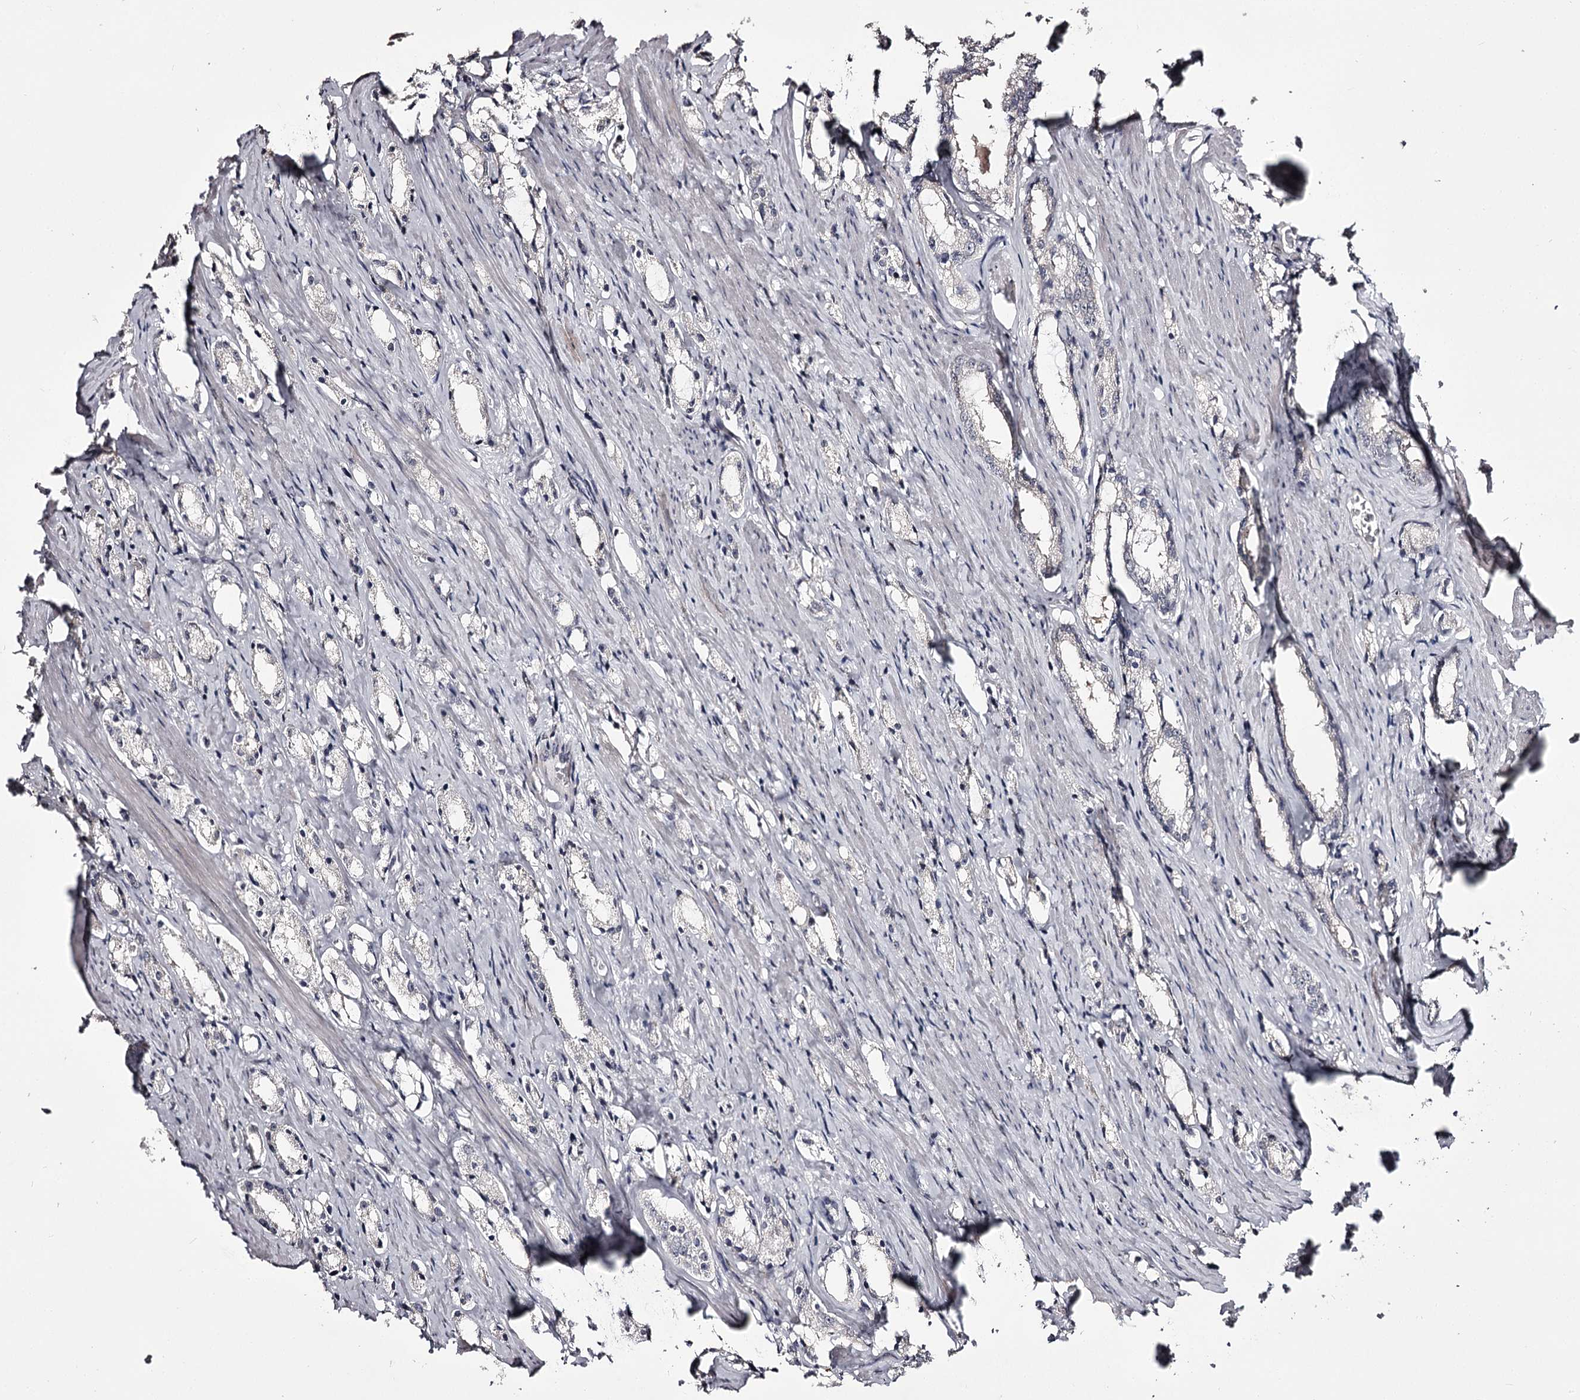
{"staining": {"intensity": "negative", "quantity": "none", "location": "none"}, "tissue": "prostate cancer", "cell_type": "Tumor cells", "image_type": "cancer", "snomed": [{"axis": "morphology", "description": "Adenocarcinoma, High grade"}, {"axis": "topography", "description": "Prostate"}], "caption": "A photomicrograph of human adenocarcinoma (high-grade) (prostate) is negative for staining in tumor cells.", "gene": "SLC32A1", "patient": {"sex": "male", "age": 66}}